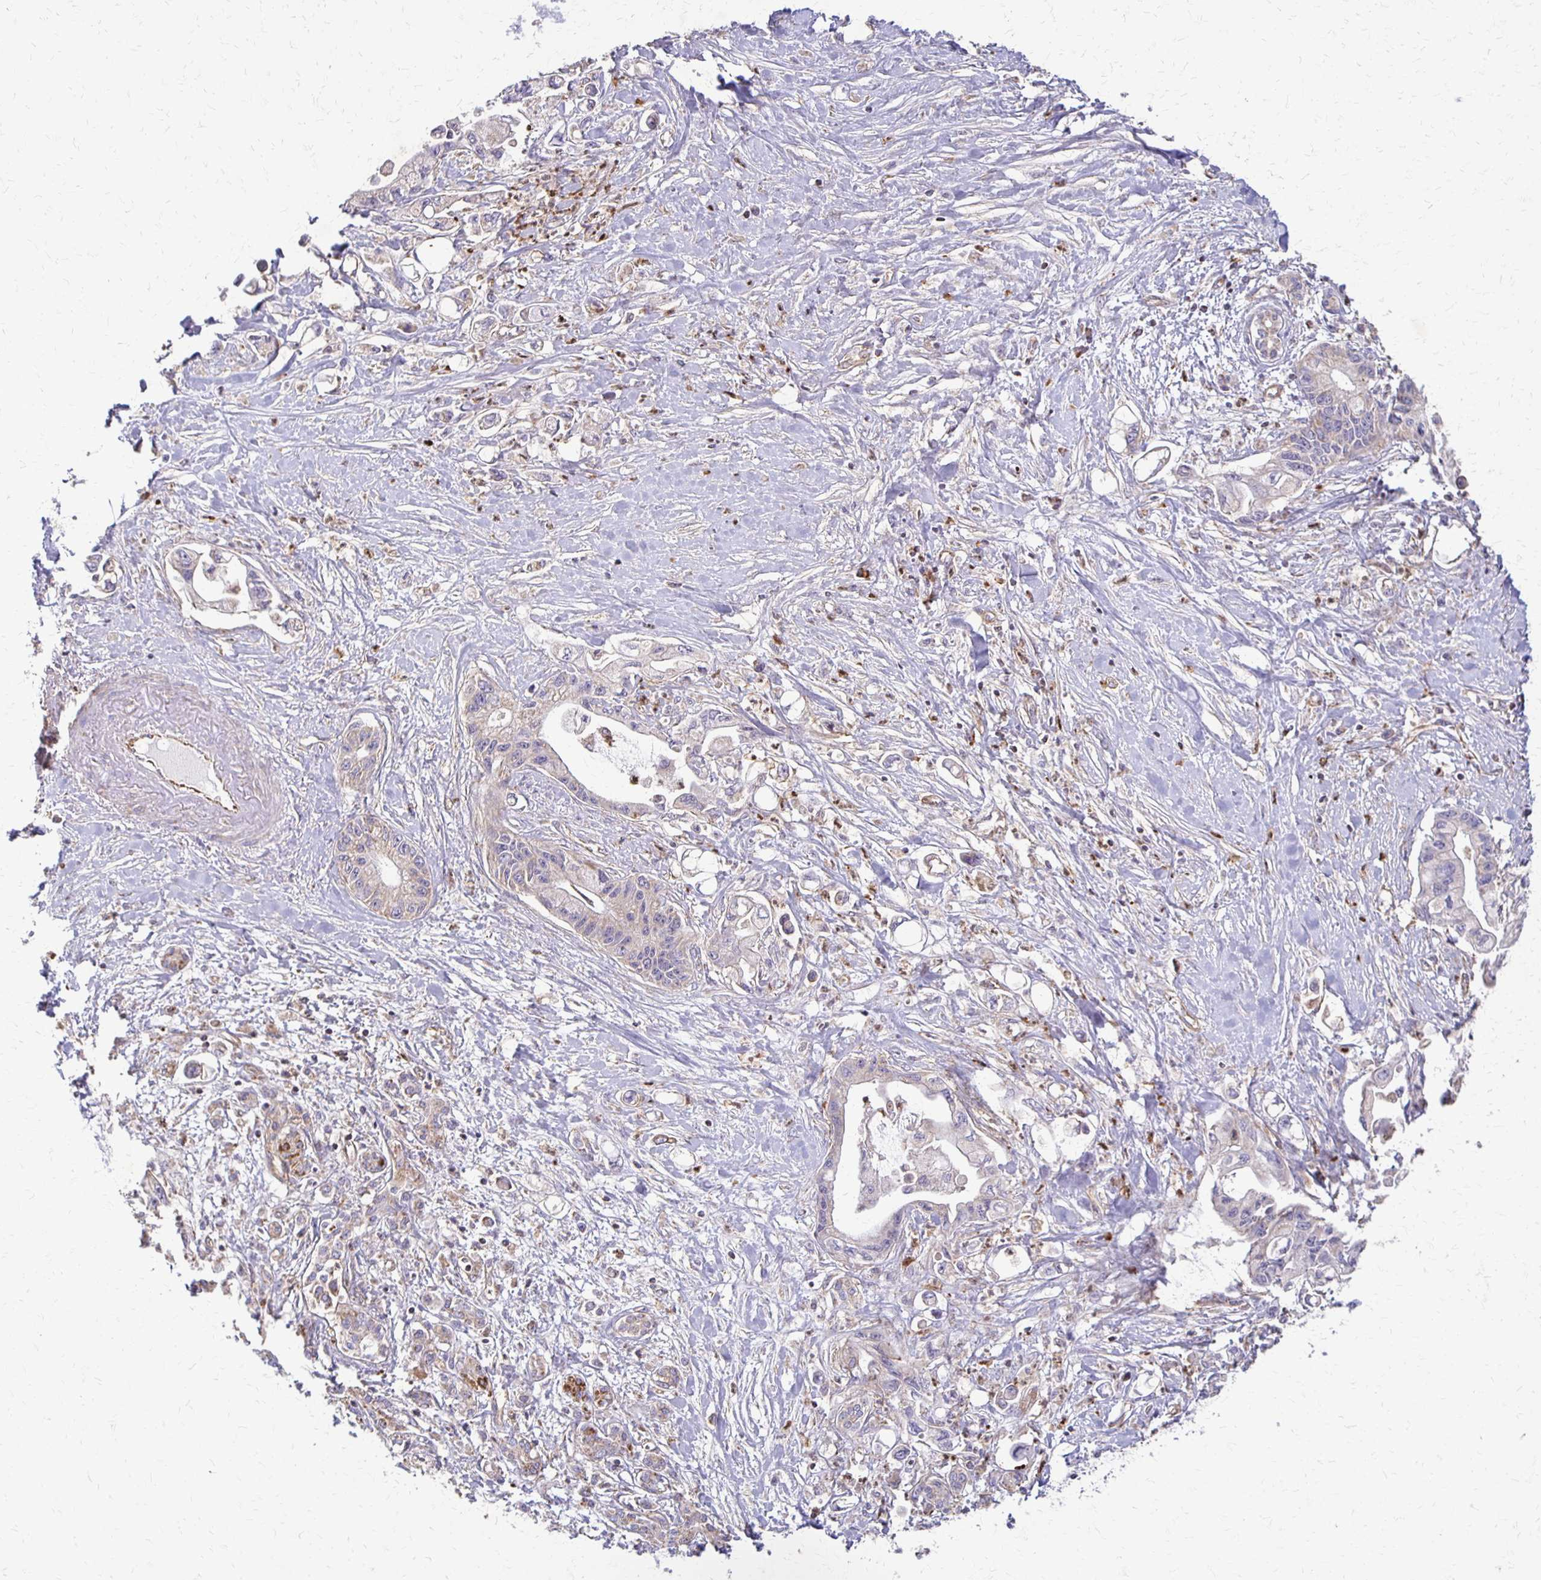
{"staining": {"intensity": "weak", "quantity": "<25%", "location": "cytoplasmic/membranous"}, "tissue": "pancreatic cancer", "cell_type": "Tumor cells", "image_type": "cancer", "snomed": [{"axis": "morphology", "description": "Adenocarcinoma, NOS"}, {"axis": "topography", "description": "Pancreas"}], "caption": "This is an IHC photomicrograph of pancreatic cancer. There is no staining in tumor cells.", "gene": "EIF4EBP2", "patient": {"sex": "male", "age": 61}}